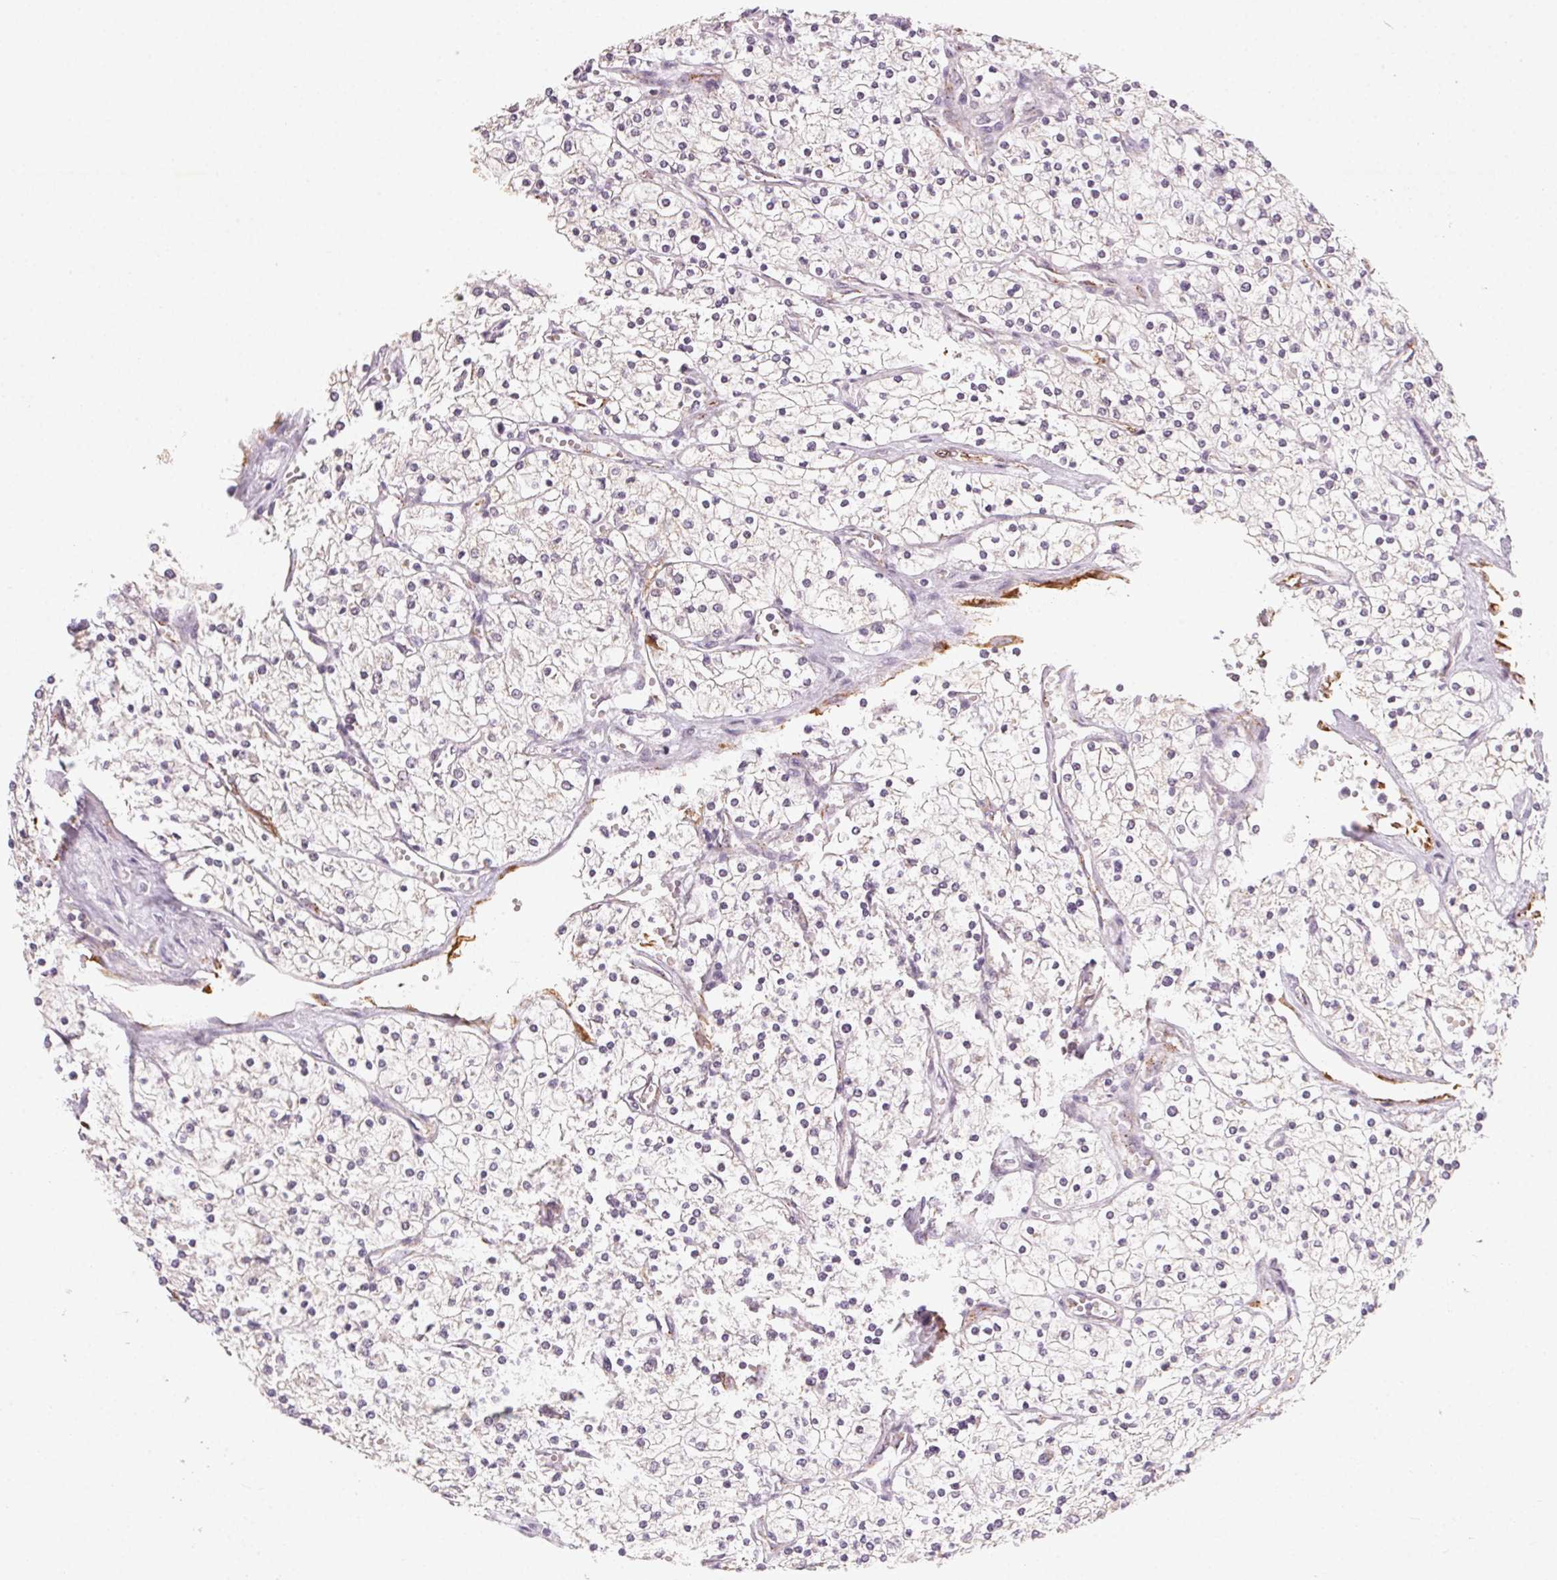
{"staining": {"intensity": "negative", "quantity": "none", "location": "none"}, "tissue": "renal cancer", "cell_type": "Tumor cells", "image_type": "cancer", "snomed": [{"axis": "morphology", "description": "Adenocarcinoma, NOS"}, {"axis": "topography", "description": "Kidney"}], "caption": "Immunohistochemistry photomicrograph of neoplastic tissue: human renal adenocarcinoma stained with DAB (3,3'-diaminobenzidine) exhibits no significant protein positivity in tumor cells.", "gene": "NCOA4", "patient": {"sex": "male", "age": 80}}